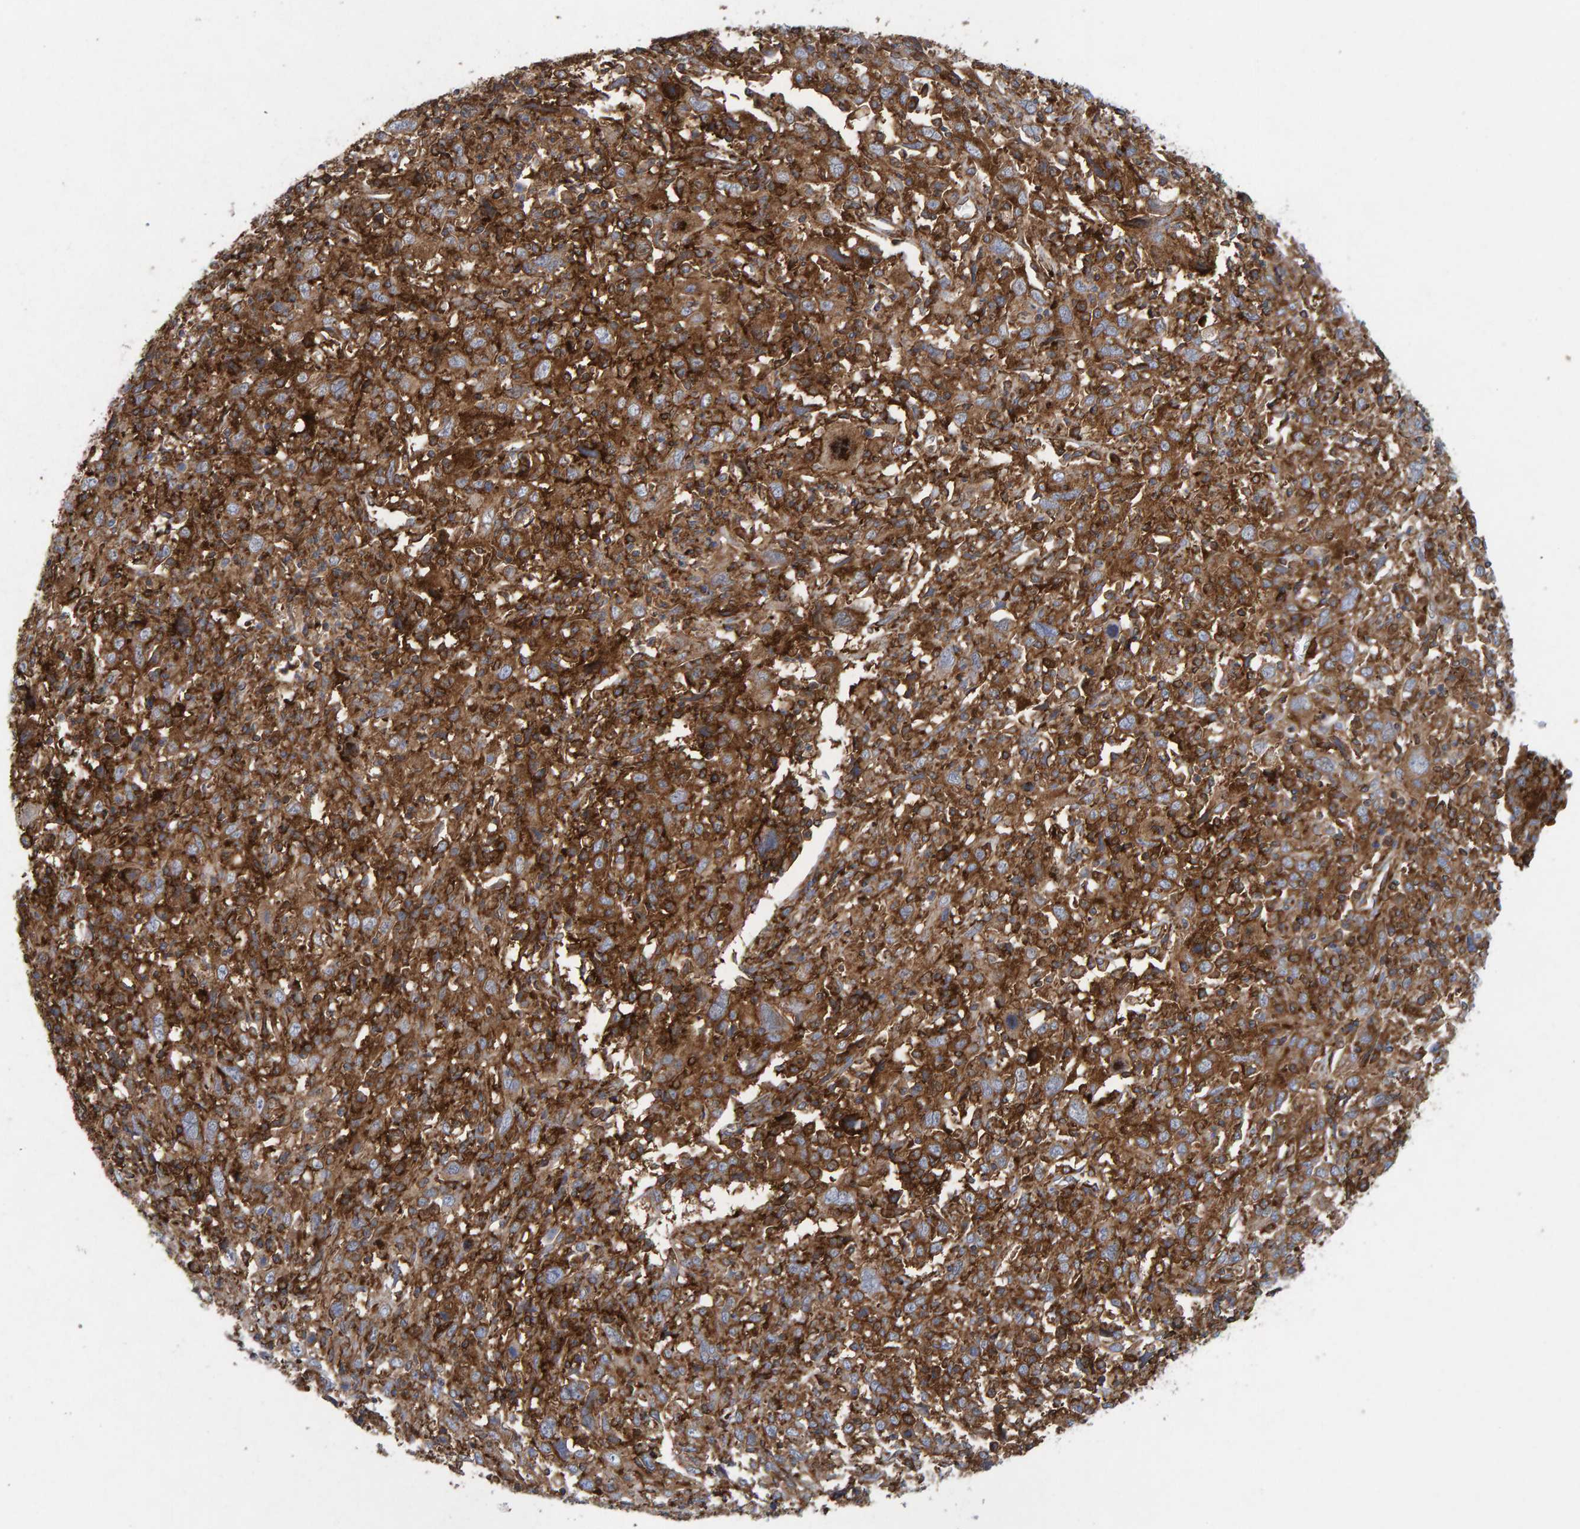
{"staining": {"intensity": "strong", "quantity": ">75%", "location": "cytoplasmic/membranous"}, "tissue": "cervical cancer", "cell_type": "Tumor cells", "image_type": "cancer", "snomed": [{"axis": "morphology", "description": "Squamous cell carcinoma, NOS"}, {"axis": "topography", "description": "Cervix"}], "caption": "Immunohistochemistry micrograph of neoplastic tissue: human cervical cancer stained using IHC reveals high levels of strong protein expression localized specifically in the cytoplasmic/membranous of tumor cells, appearing as a cytoplasmic/membranous brown color.", "gene": "MVP", "patient": {"sex": "female", "age": 46}}